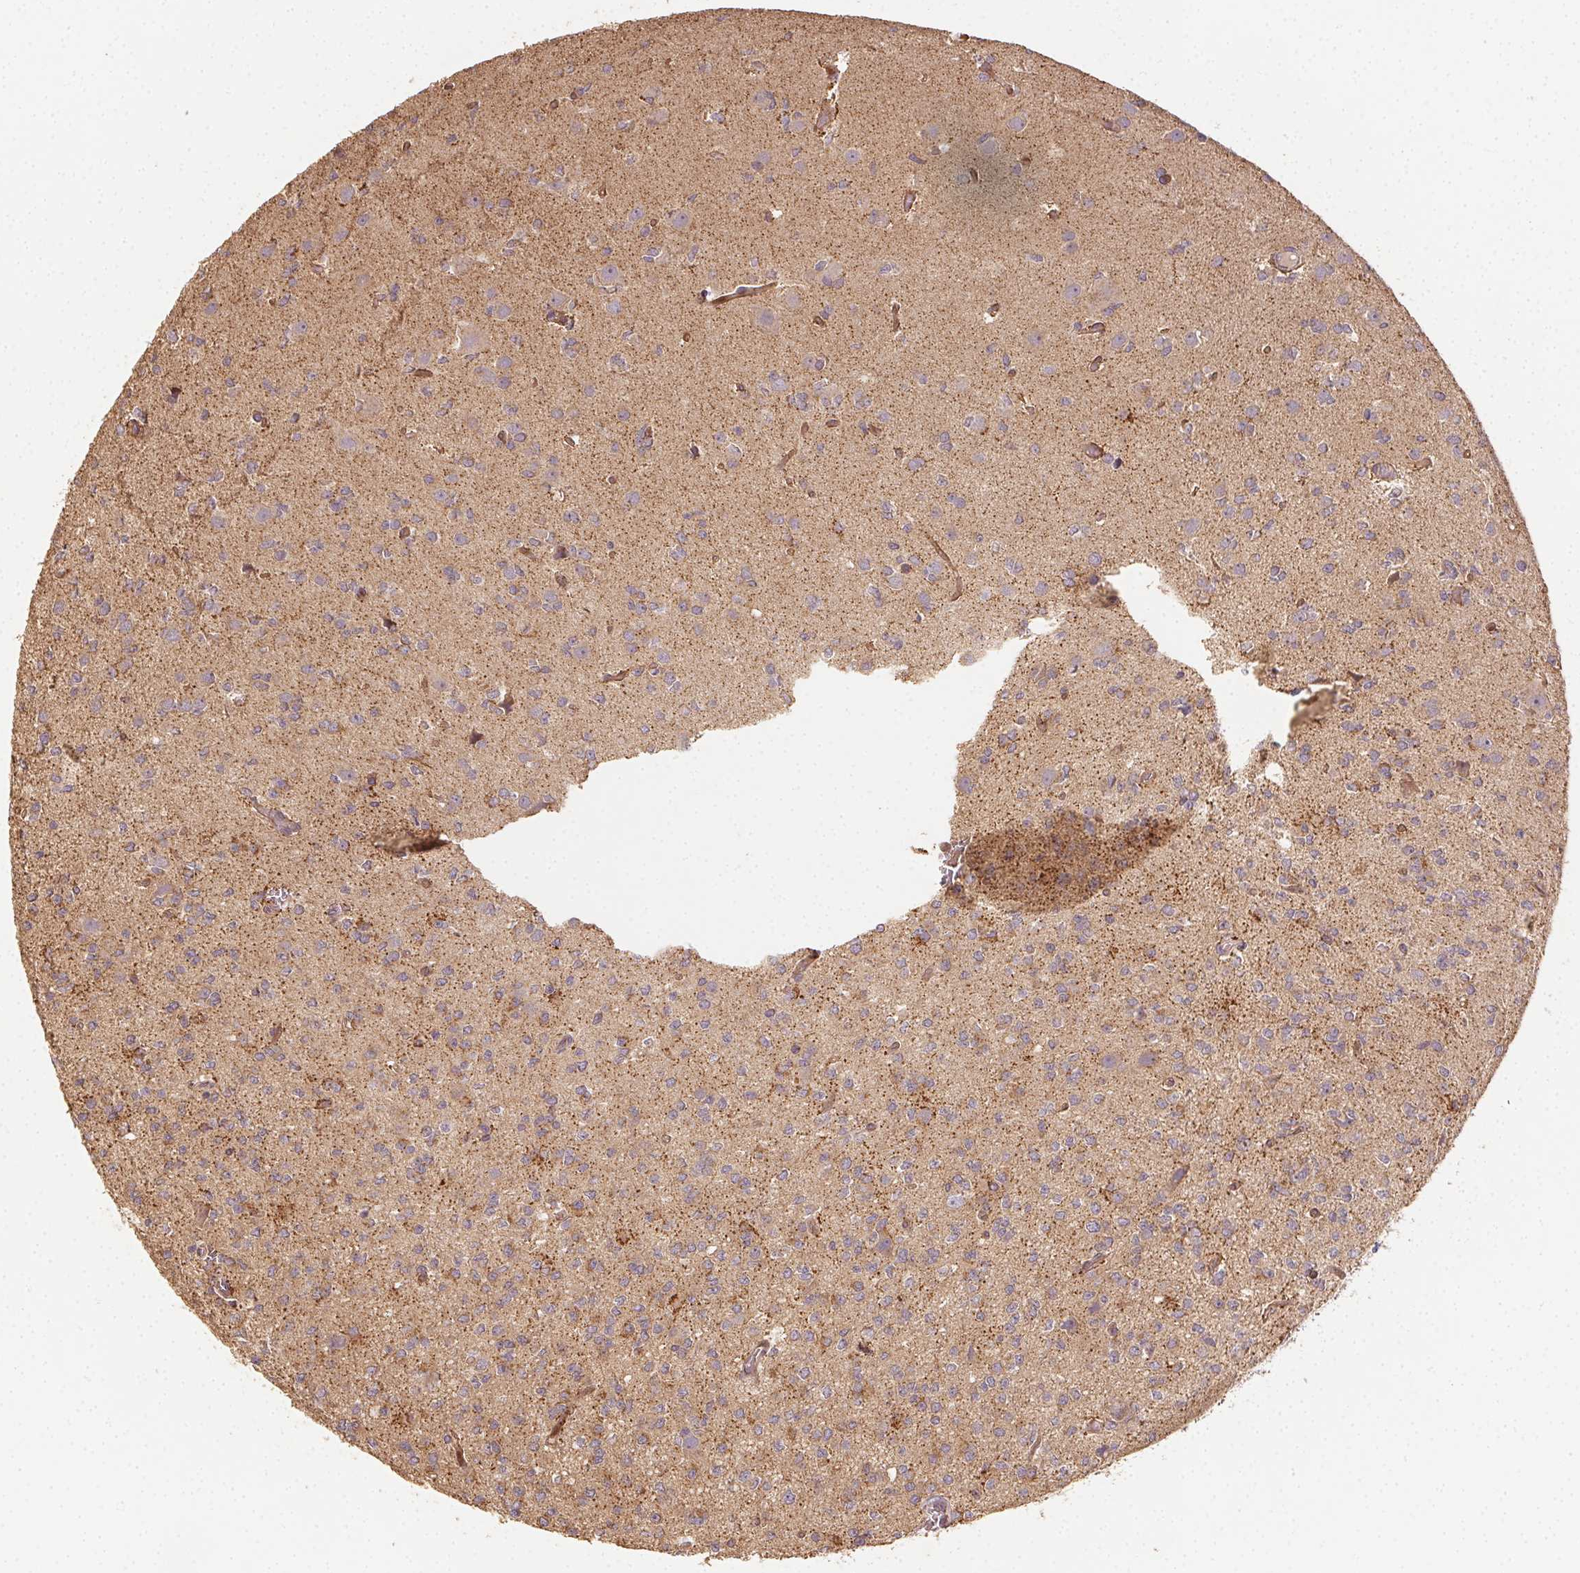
{"staining": {"intensity": "weak", "quantity": "25%-75%", "location": "cytoplasmic/membranous"}, "tissue": "glioma", "cell_type": "Tumor cells", "image_type": "cancer", "snomed": [{"axis": "morphology", "description": "Glioma, malignant, Low grade"}, {"axis": "topography", "description": "Brain"}], "caption": "IHC histopathology image of neoplastic tissue: glioma stained using immunohistochemistry (IHC) demonstrates low levels of weak protein expression localized specifically in the cytoplasmic/membranous of tumor cells, appearing as a cytoplasmic/membranous brown color.", "gene": "RALA", "patient": {"sex": "male", "age": 27}}